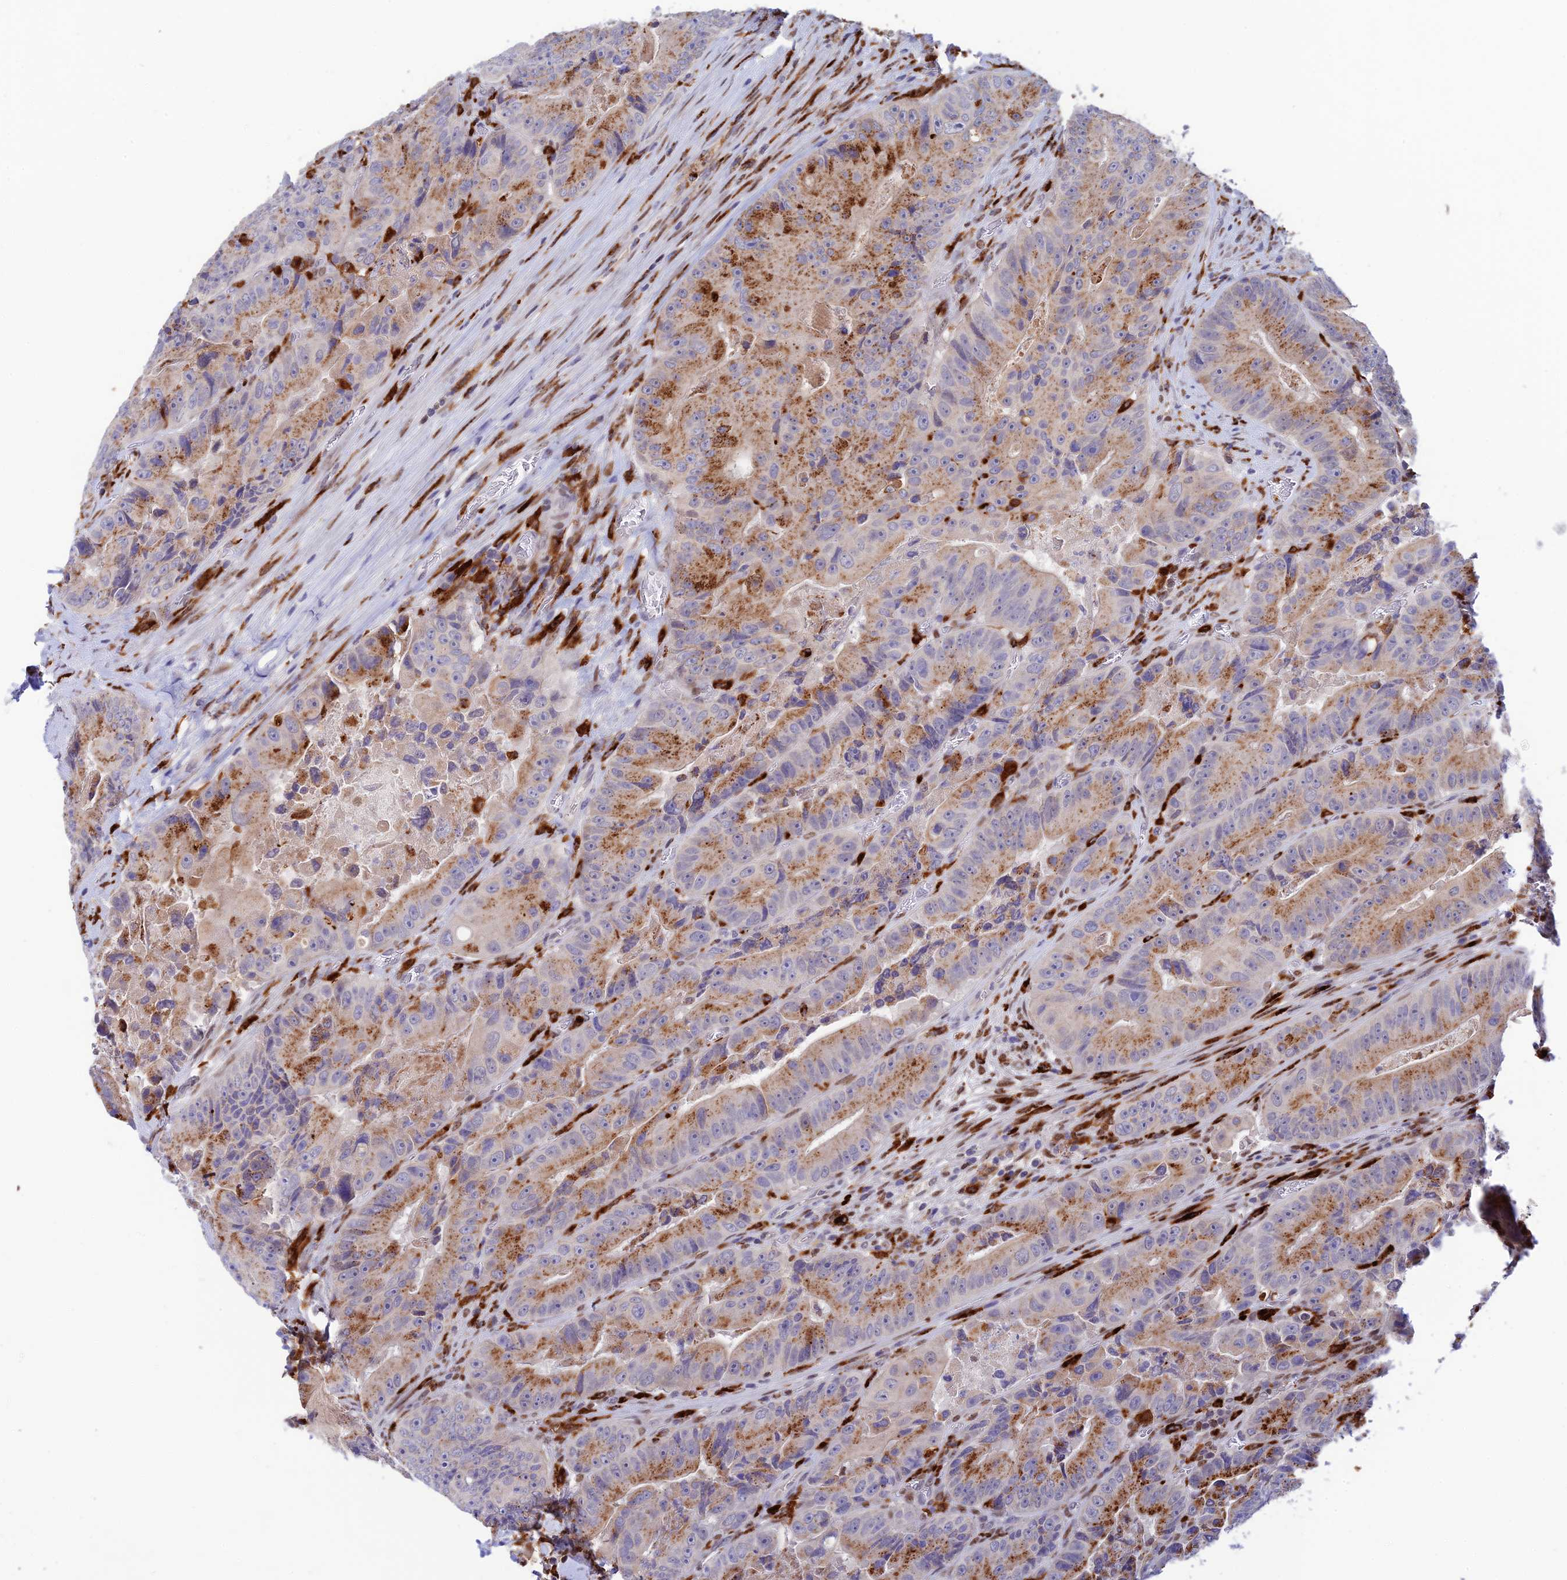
{"staining": {"intensity": "moderate", "quantity": ">75%", "location": "cytoplasmic/membranous"}, "tissue": "colorectal cancer", "cell_type": "Tumor cells", "image_type": "cancer", "snomed": [{"axis": "morphology", "description": "Adenocarcinoma, NOS"}, {"axis": "topography", "description": "Colon"}], "caption": "High-power microscopy captured an IHC histopathology image of colorectal cancer (adenocarcinoma), revealing moderate cytoplasmic/membranous expression in about >75% of tumor cells.", "gene": "HIC1", "patient": {"sex": "female", "age": 86}}